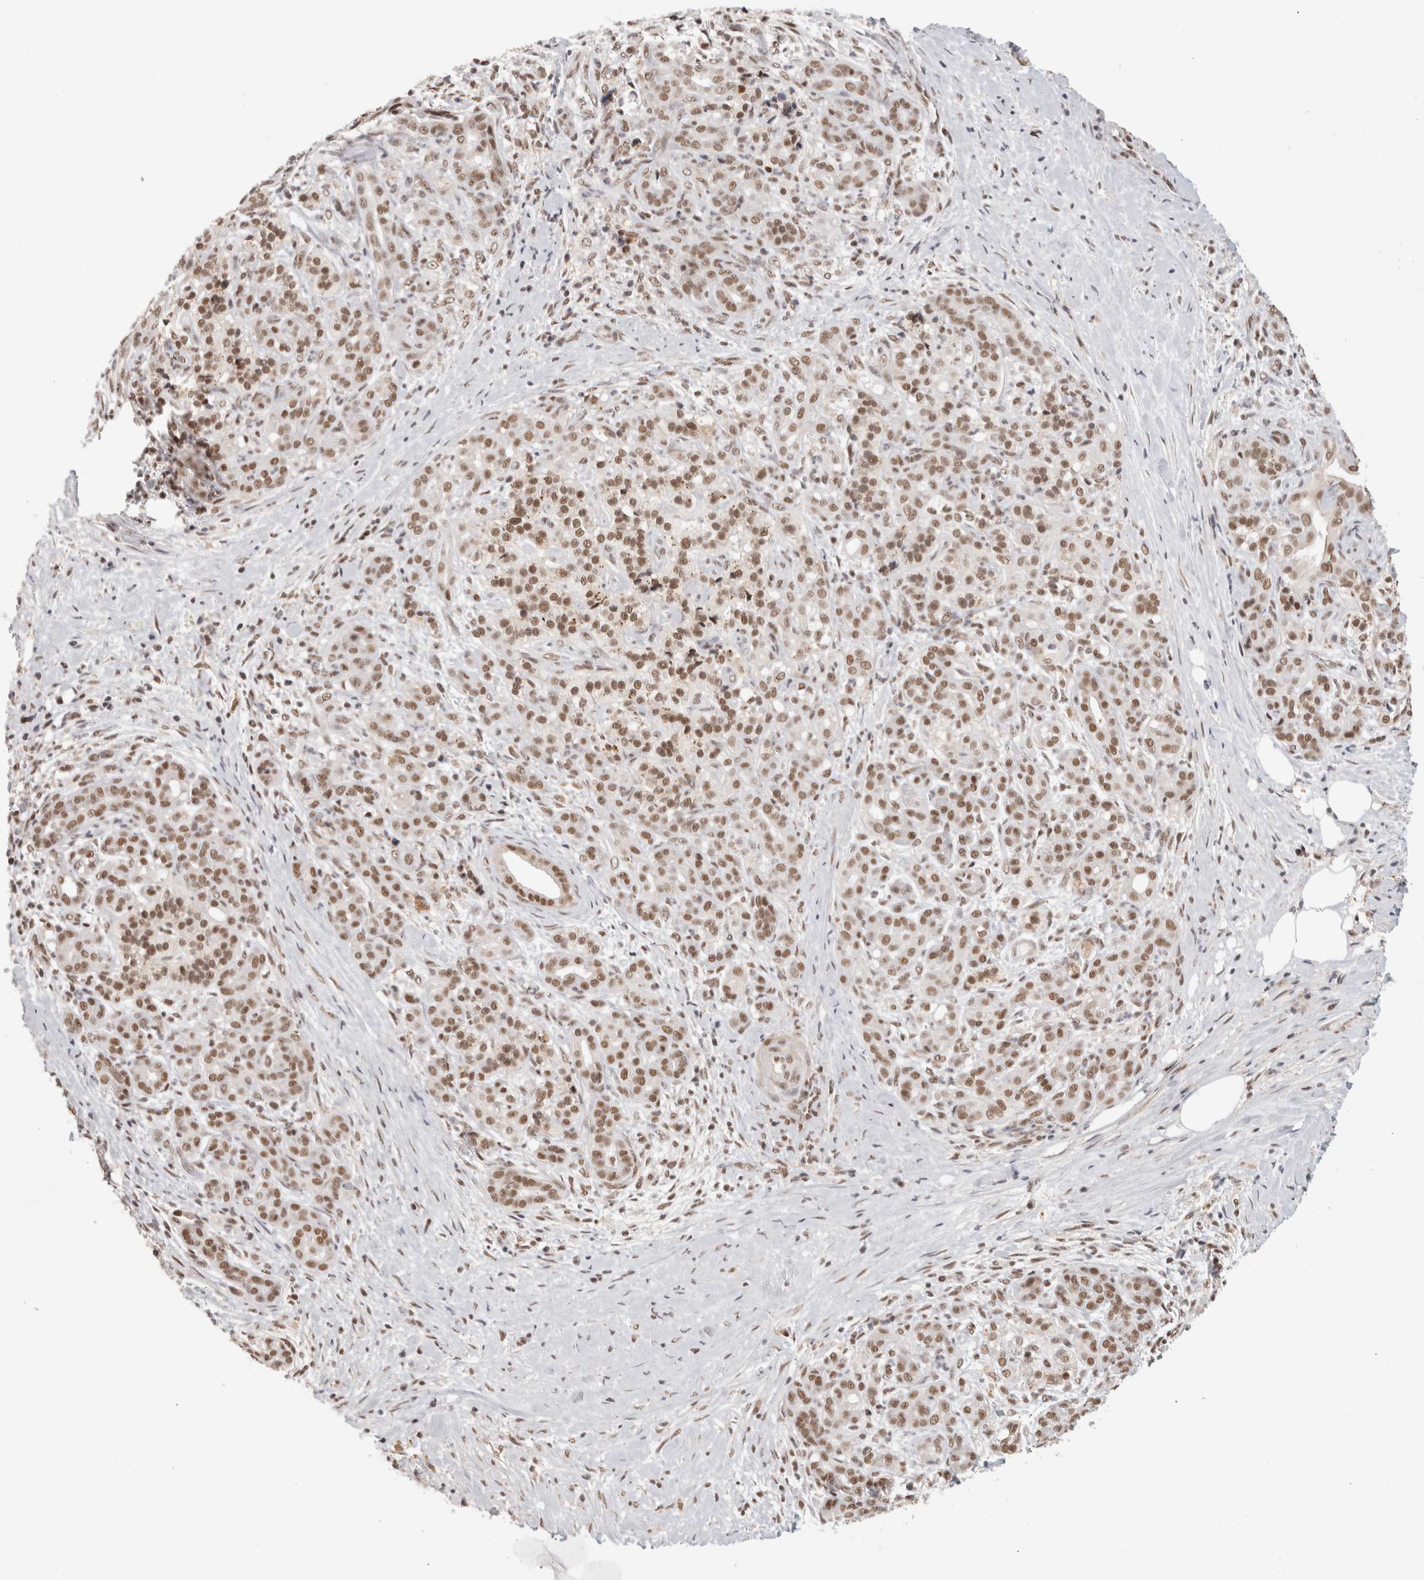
{"staining": {"intensity": "moderate", "quantity": ">75%", "location": "nuclear"}, "tissue": "pancreatic cancer", "cell_type": "Tumor cells", "image_type": "cancer", "snomed": [{"axis": "morphology", "description": "Adenocarcinoma, NOS"}, {"axis": "topography", "description": "Pancreas"}], "caption": "Immunohistochemistry (DAB (3,3'-diaminobenzidine)) staining of pancreatic cancer demonstrates moderate nuclear protein expression in approximately >75% of tumor cells.", "gene": "ZNF830", "patient": {"sex": "male", "age": 58}}